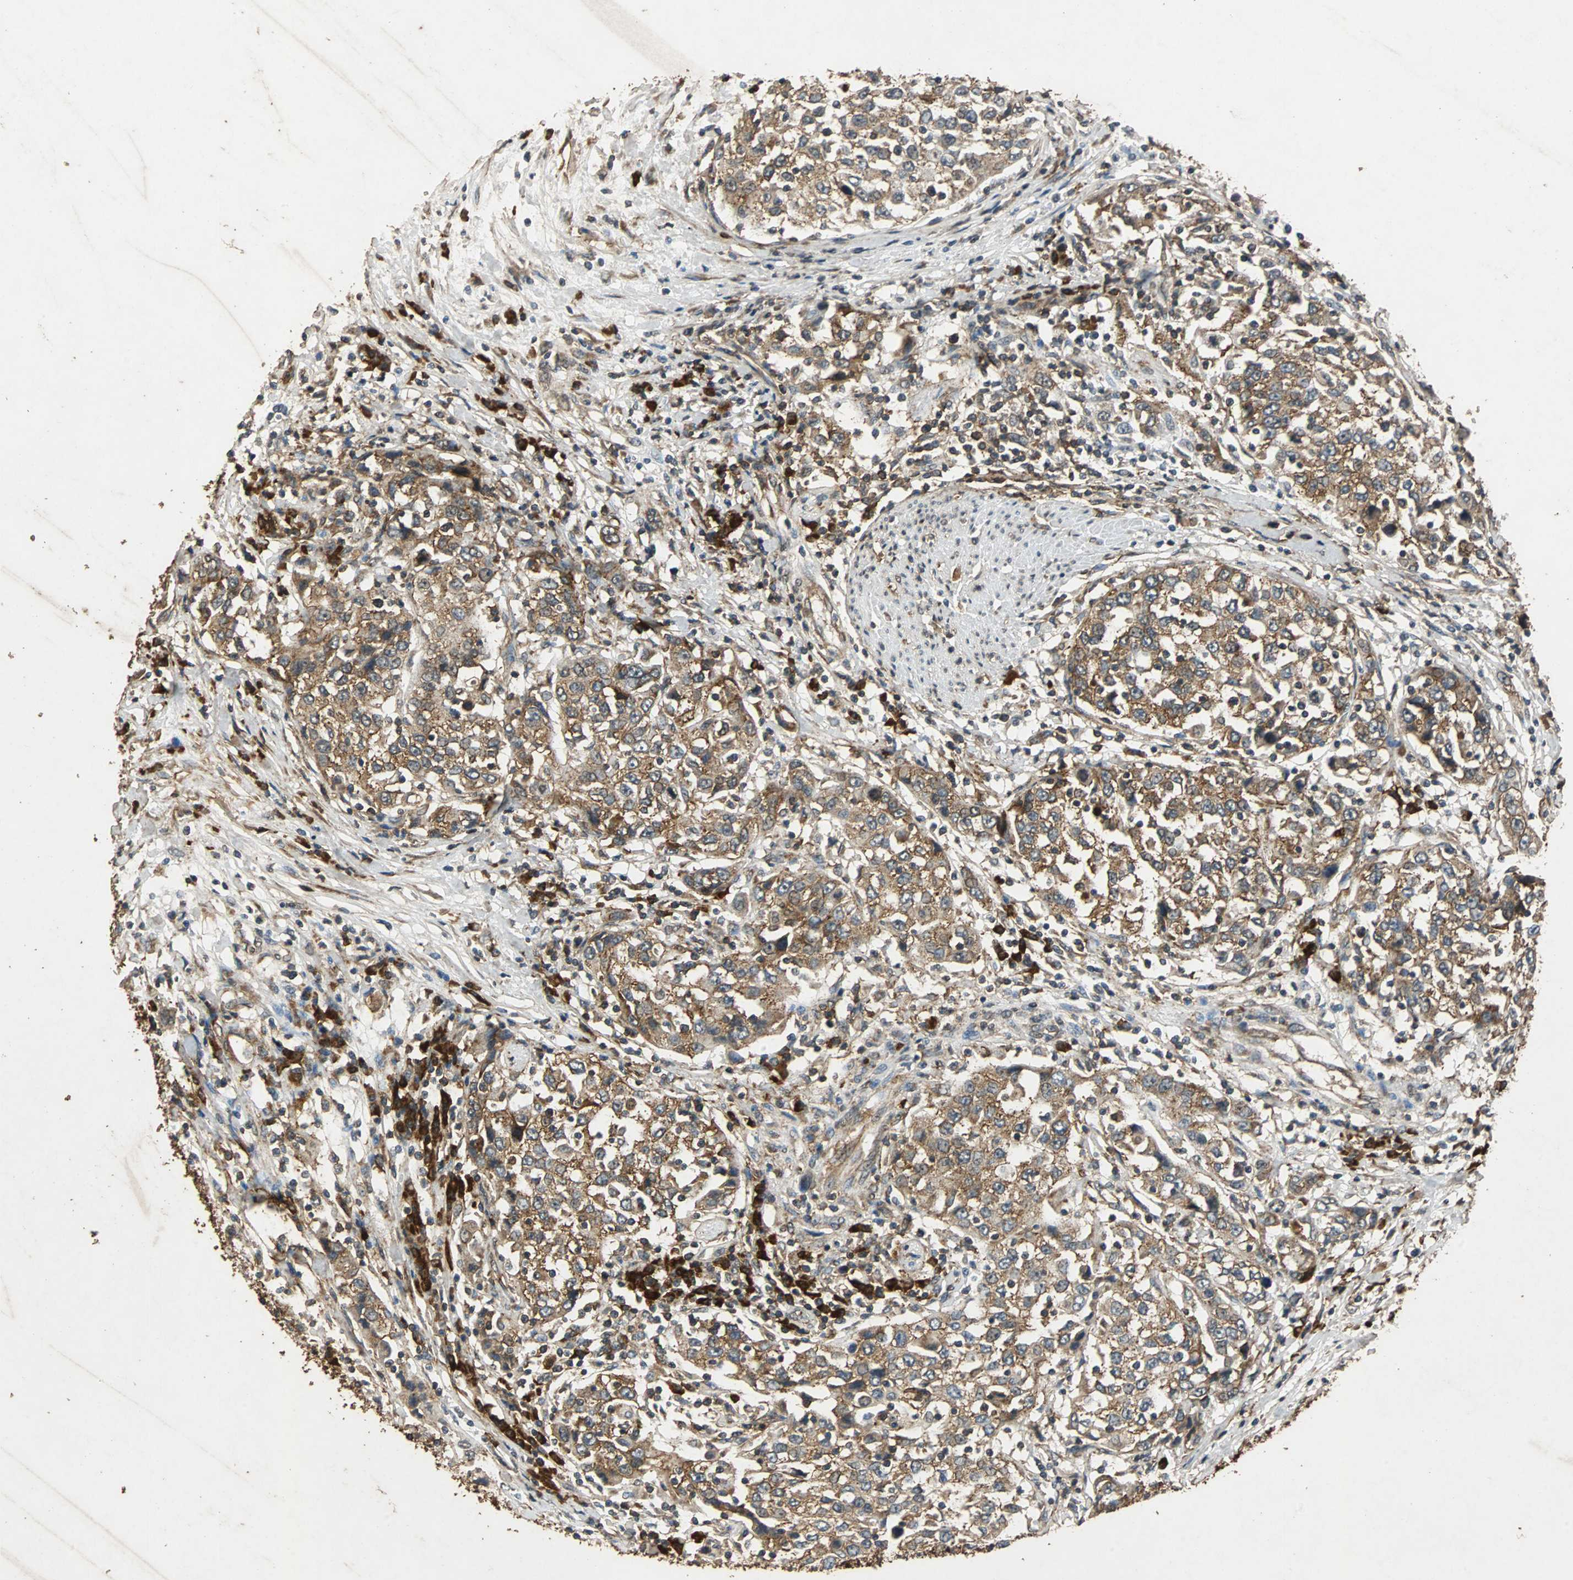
{"staining": {"intensity": "moderate", "quantity": ">75%", "location": "cytoplasmic/membranous"}, "tissue": "urothelial cancer", "cell_type": "Tumor cells", "image_type": "cancer", "snomed": [{"axis": "morphology", "description": "Urothelial carcinoma, High grade"}, {"axis": "topography", "description": "Urinary bladder"}], "caption": "IHC (DAB) staining of human urothelial cancer demonstrates moderate cytoplasmic/membranous protein expression in about >75% of tumor cells.", "gene": "NAA10", "patient": {"sex": "female", "age": 80}}